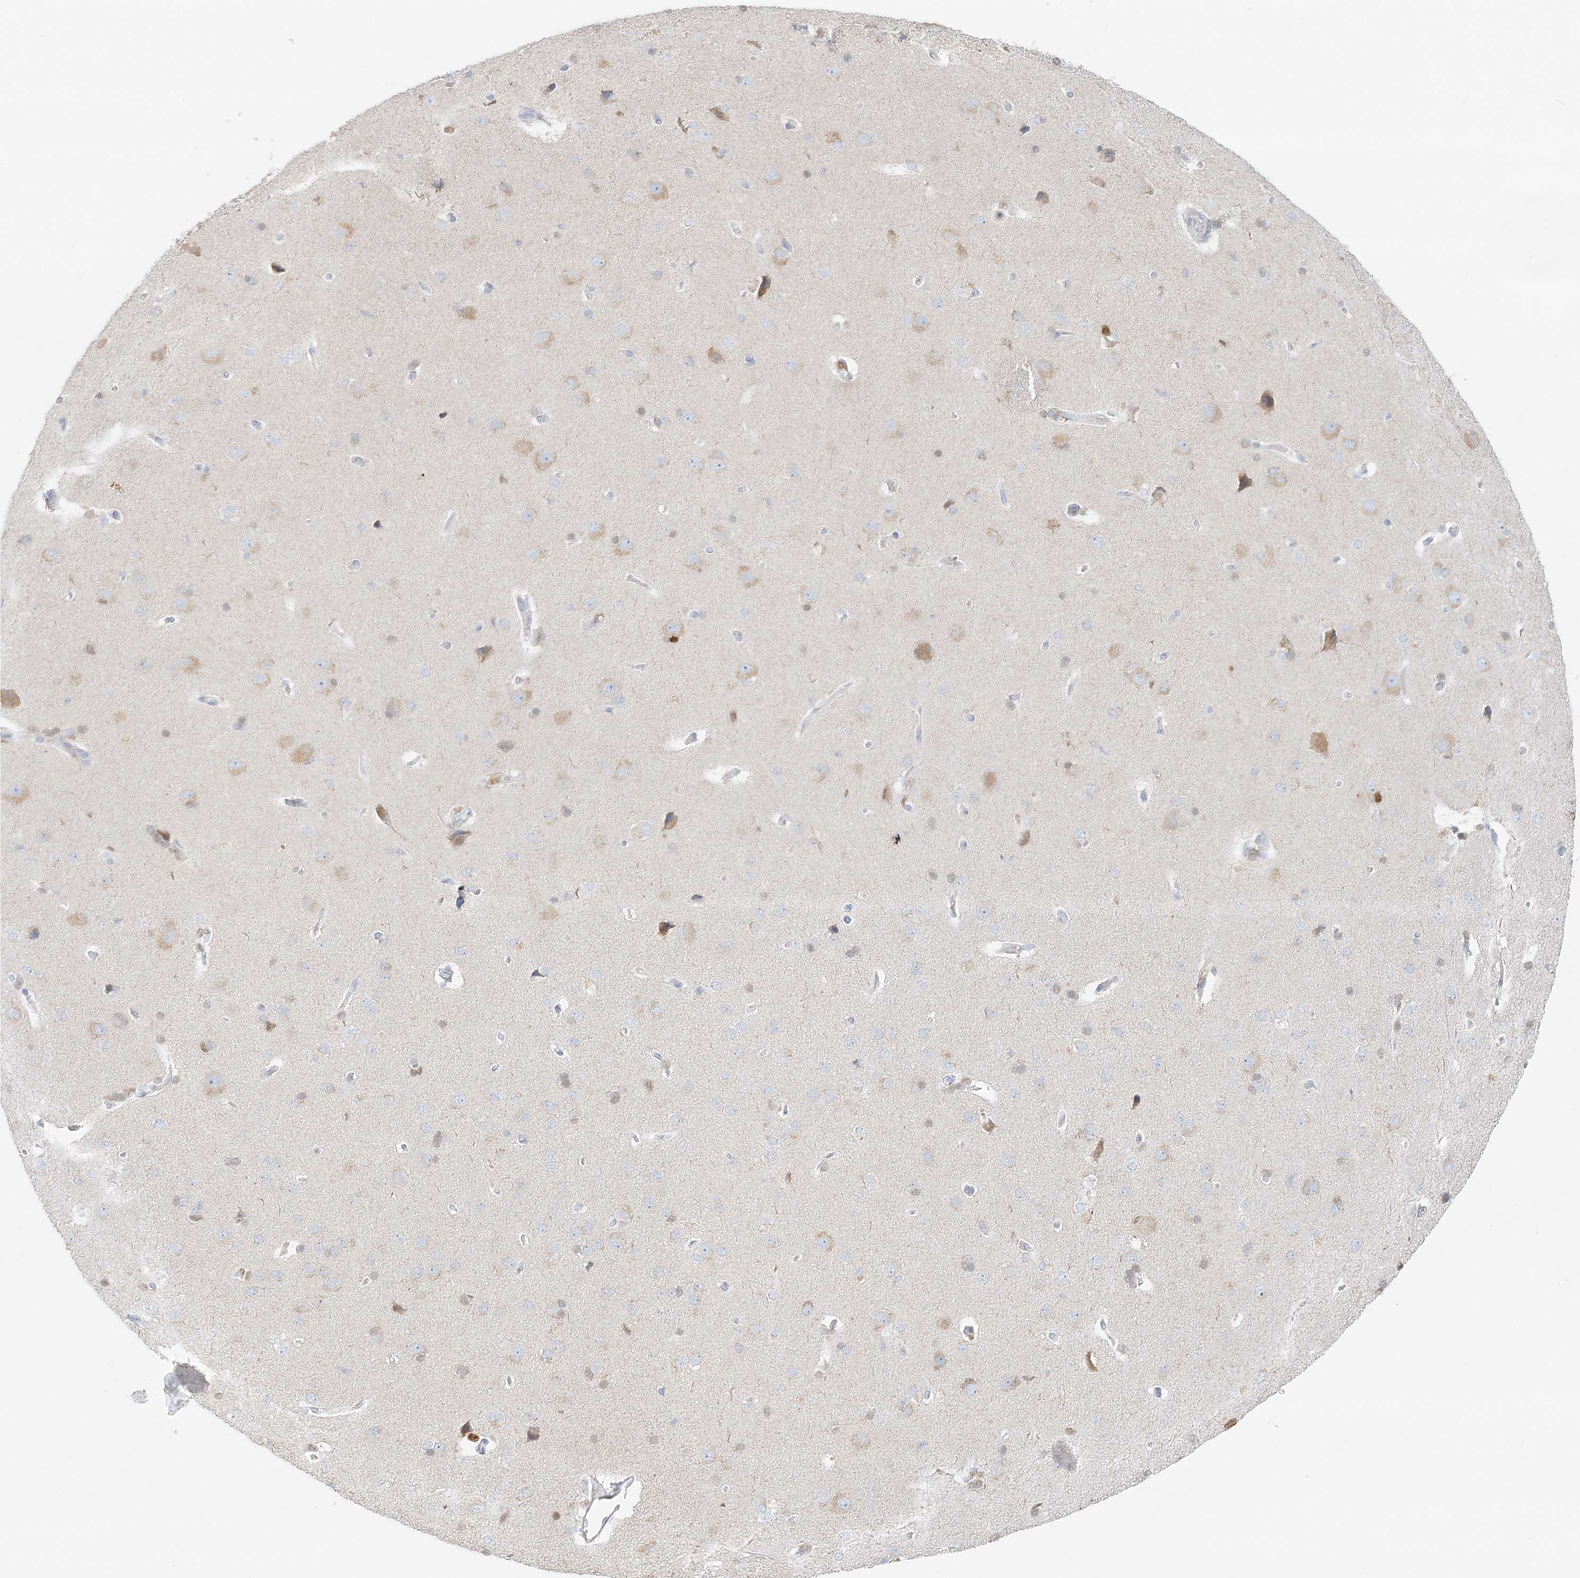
{"staining": {"intensity": "negative", "quantity": "none", "location": "none"}, "tissue": "cerebral cortex", "cell_type": "Endothelial cells", "image_type": "normal", "snomed": [{"axis": "morphology", "description": "Normal tissue, NOS"}, {"axis": "topography", "description": "Cerebral cortex"}], "caption": "A high-resolution photomicrograph shows immunohistochemistry (IHC) staining of normal cerebral cortex, which demonstrates no significant expression in endothelial cells. Brightfield microscopy of immunohistochemistry stained with DAB (3,3'-diaminobenzidine) (brown) and hematoxylin (blue), captured at high magnification.", "gene": "STK11IP", "patient": {"sex": "male", "age": 62}}